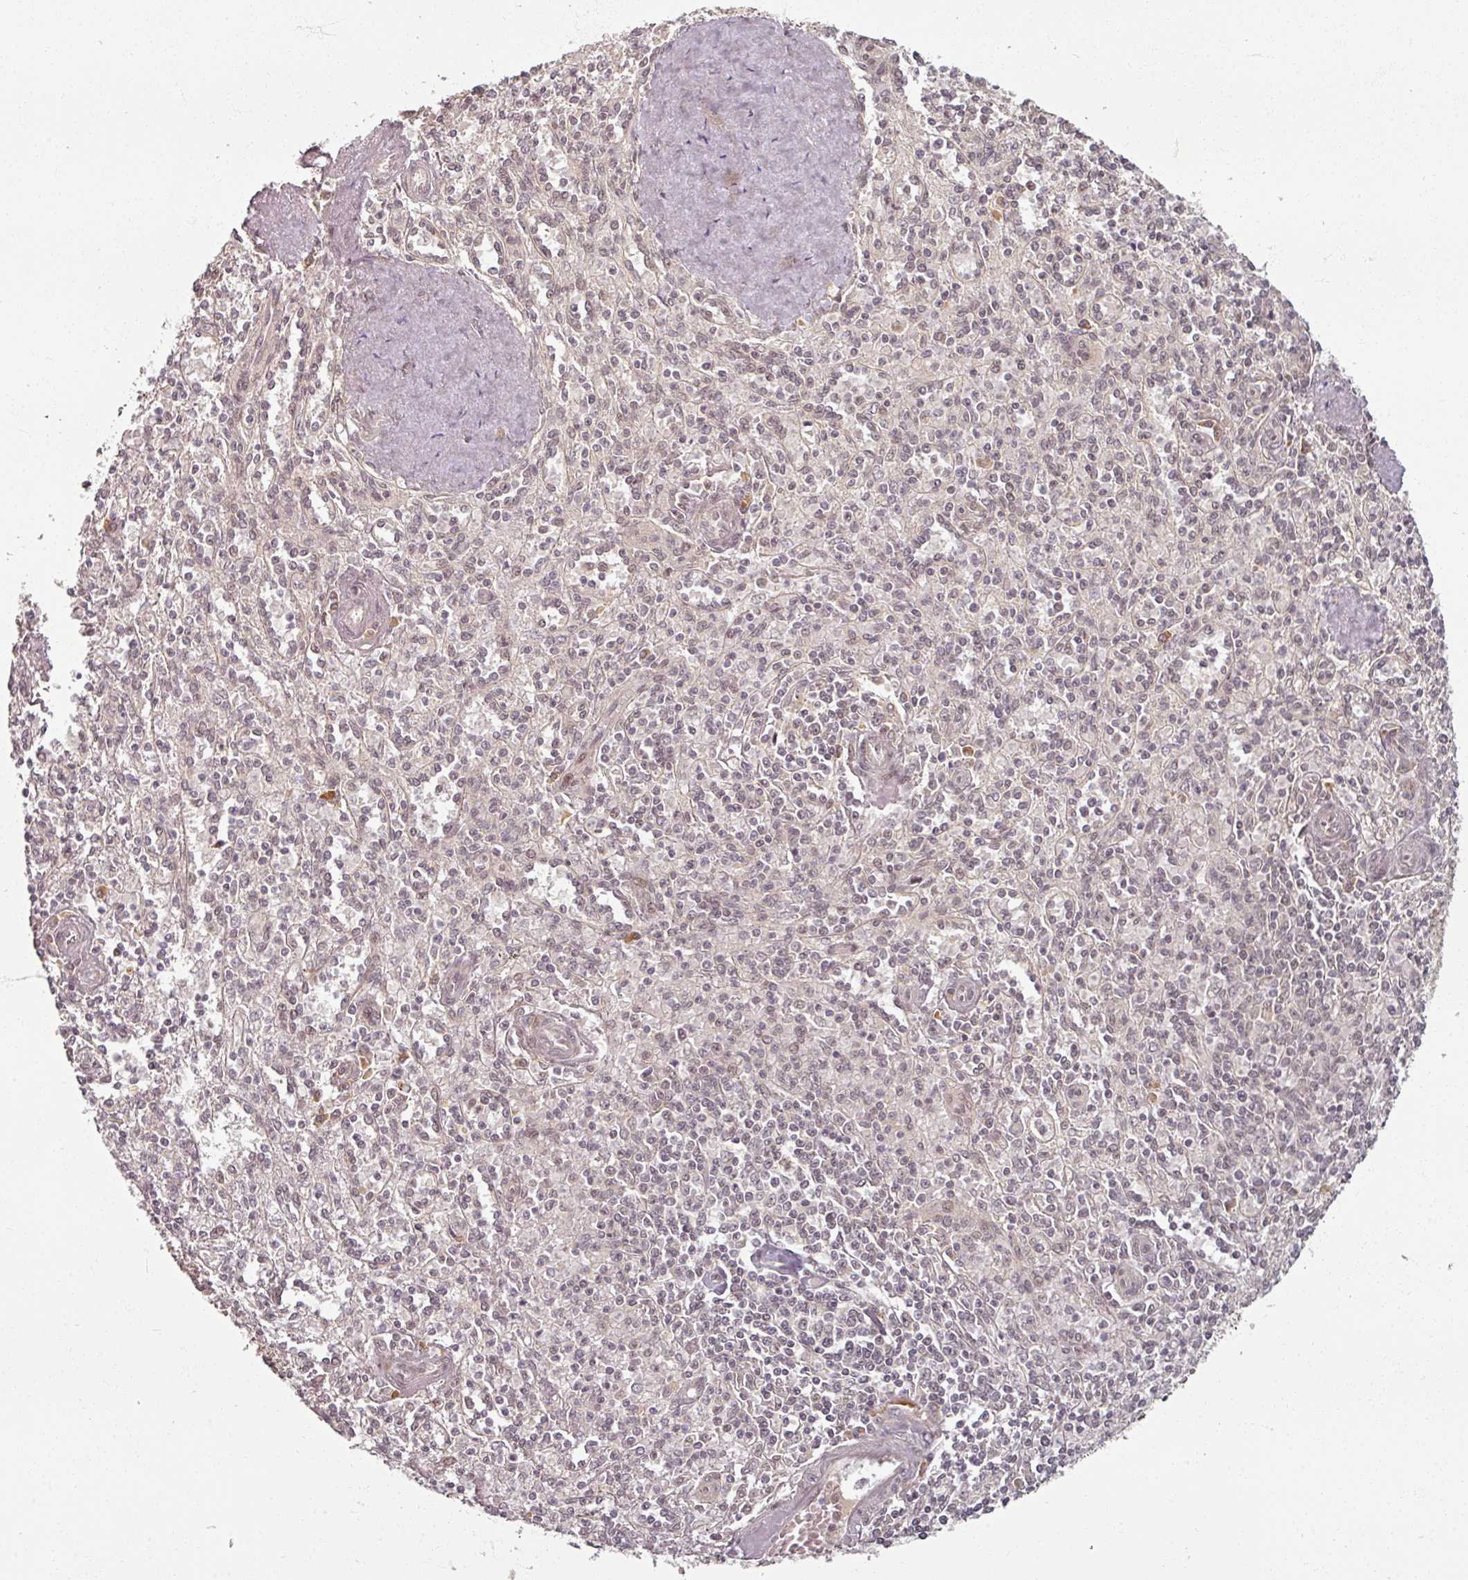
{"staining": {"intensity": "moderate", "quantity": "25%-75%", "location": "nuclear"}, "tissue": "spleen", "cell_type": "Cells in red pulp", "image_type": "normal", "snomed": [{"axis": "morphology", "description": "Normal tissue, NOS"}, {"axis": "topography", "description": "Spleen"}], "caption": "Protein staining by immunohistochemistry shows moderate nuclear positivity in about 25%-75% of cells in red pulp in benign spleen.", "gene": "POLR2G", "patient": {"sex": "female", "age": 70}}